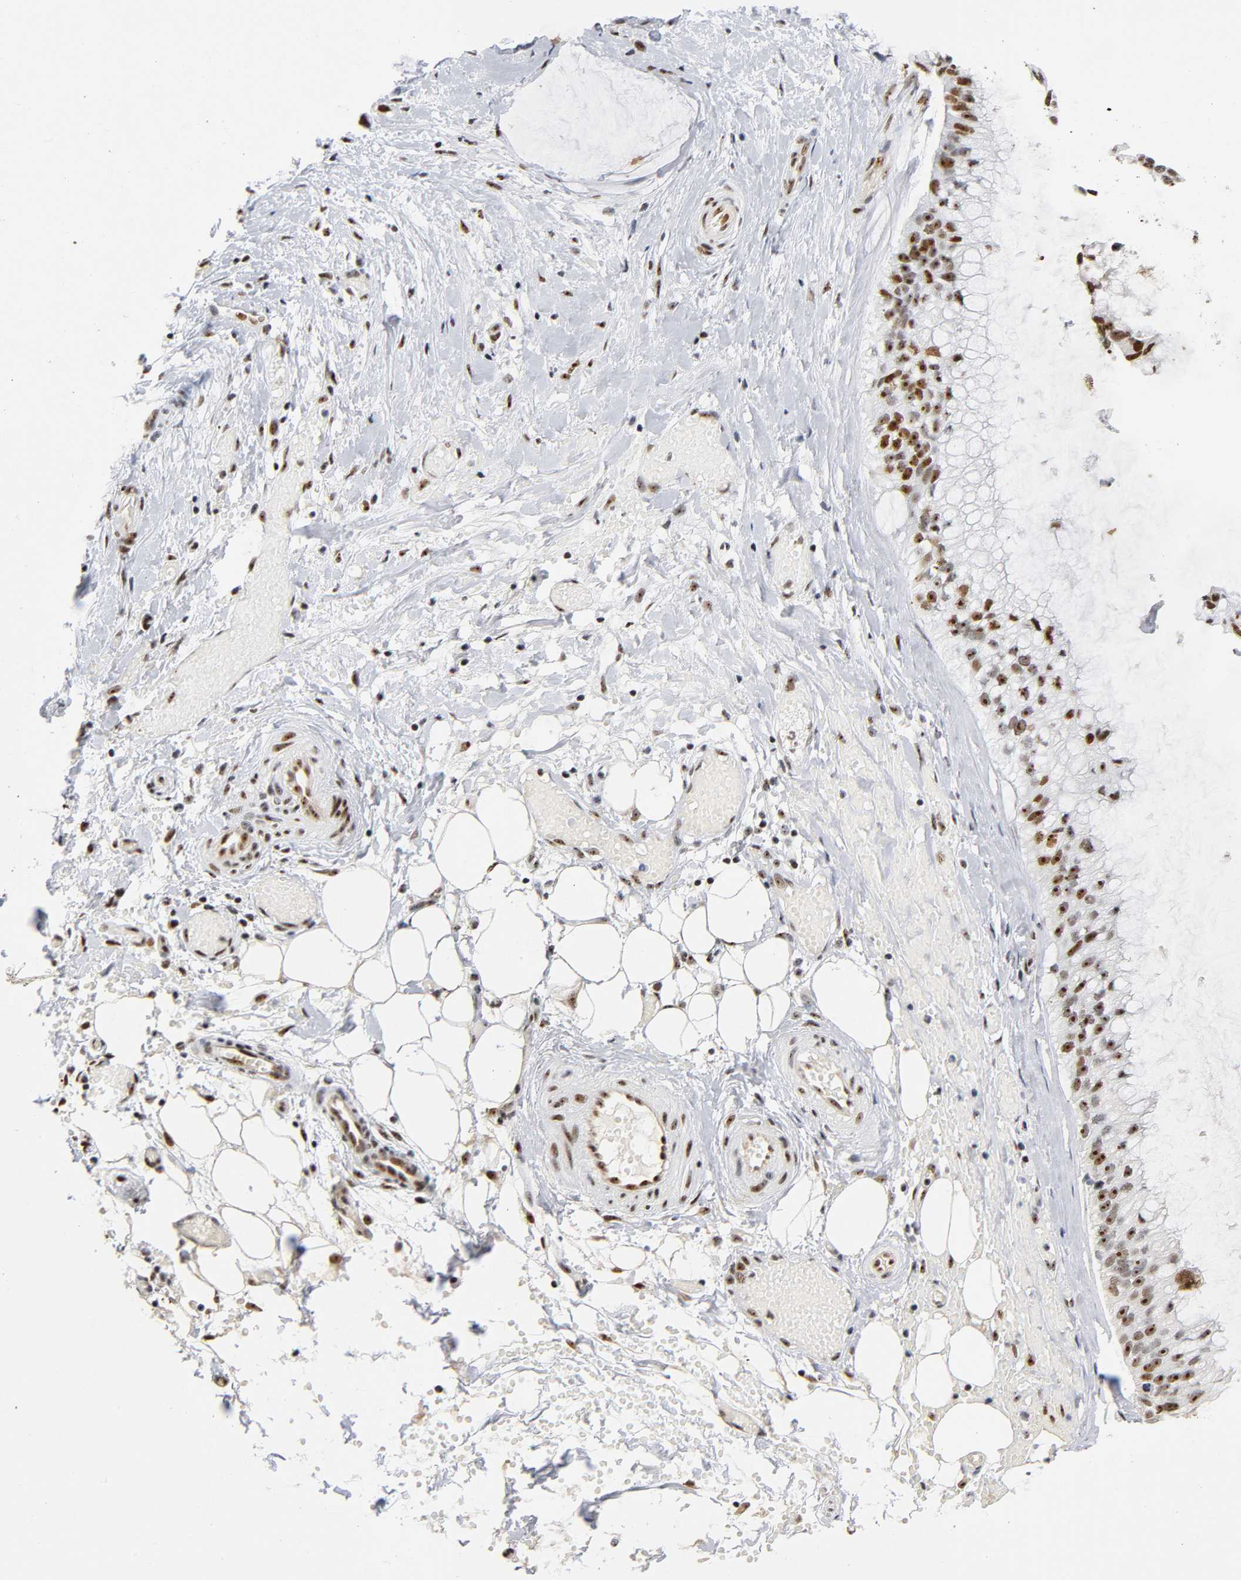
{"staining": {"intensity": "strong", "quantity": ">75%", "location": "nuclear"}, "tissue": "ovarian cancer", "cell_type": "Tumor cells", "image_type": "cancer", "snomed": [{"axis": "morphology", "description": "Cystadenocarcinoma, mucinous, NOS"}, {"axis": "topography", "description": "Ovary"}], "caption": "Human ovarian cancer (mucinous cystadenocarcinoma) stained for a protein (brown) displays strong nuclear positive expression in approximately >75% of tumor cells.", "gene": "UBTF", "patient": {"sex": "female", "age": 39}}